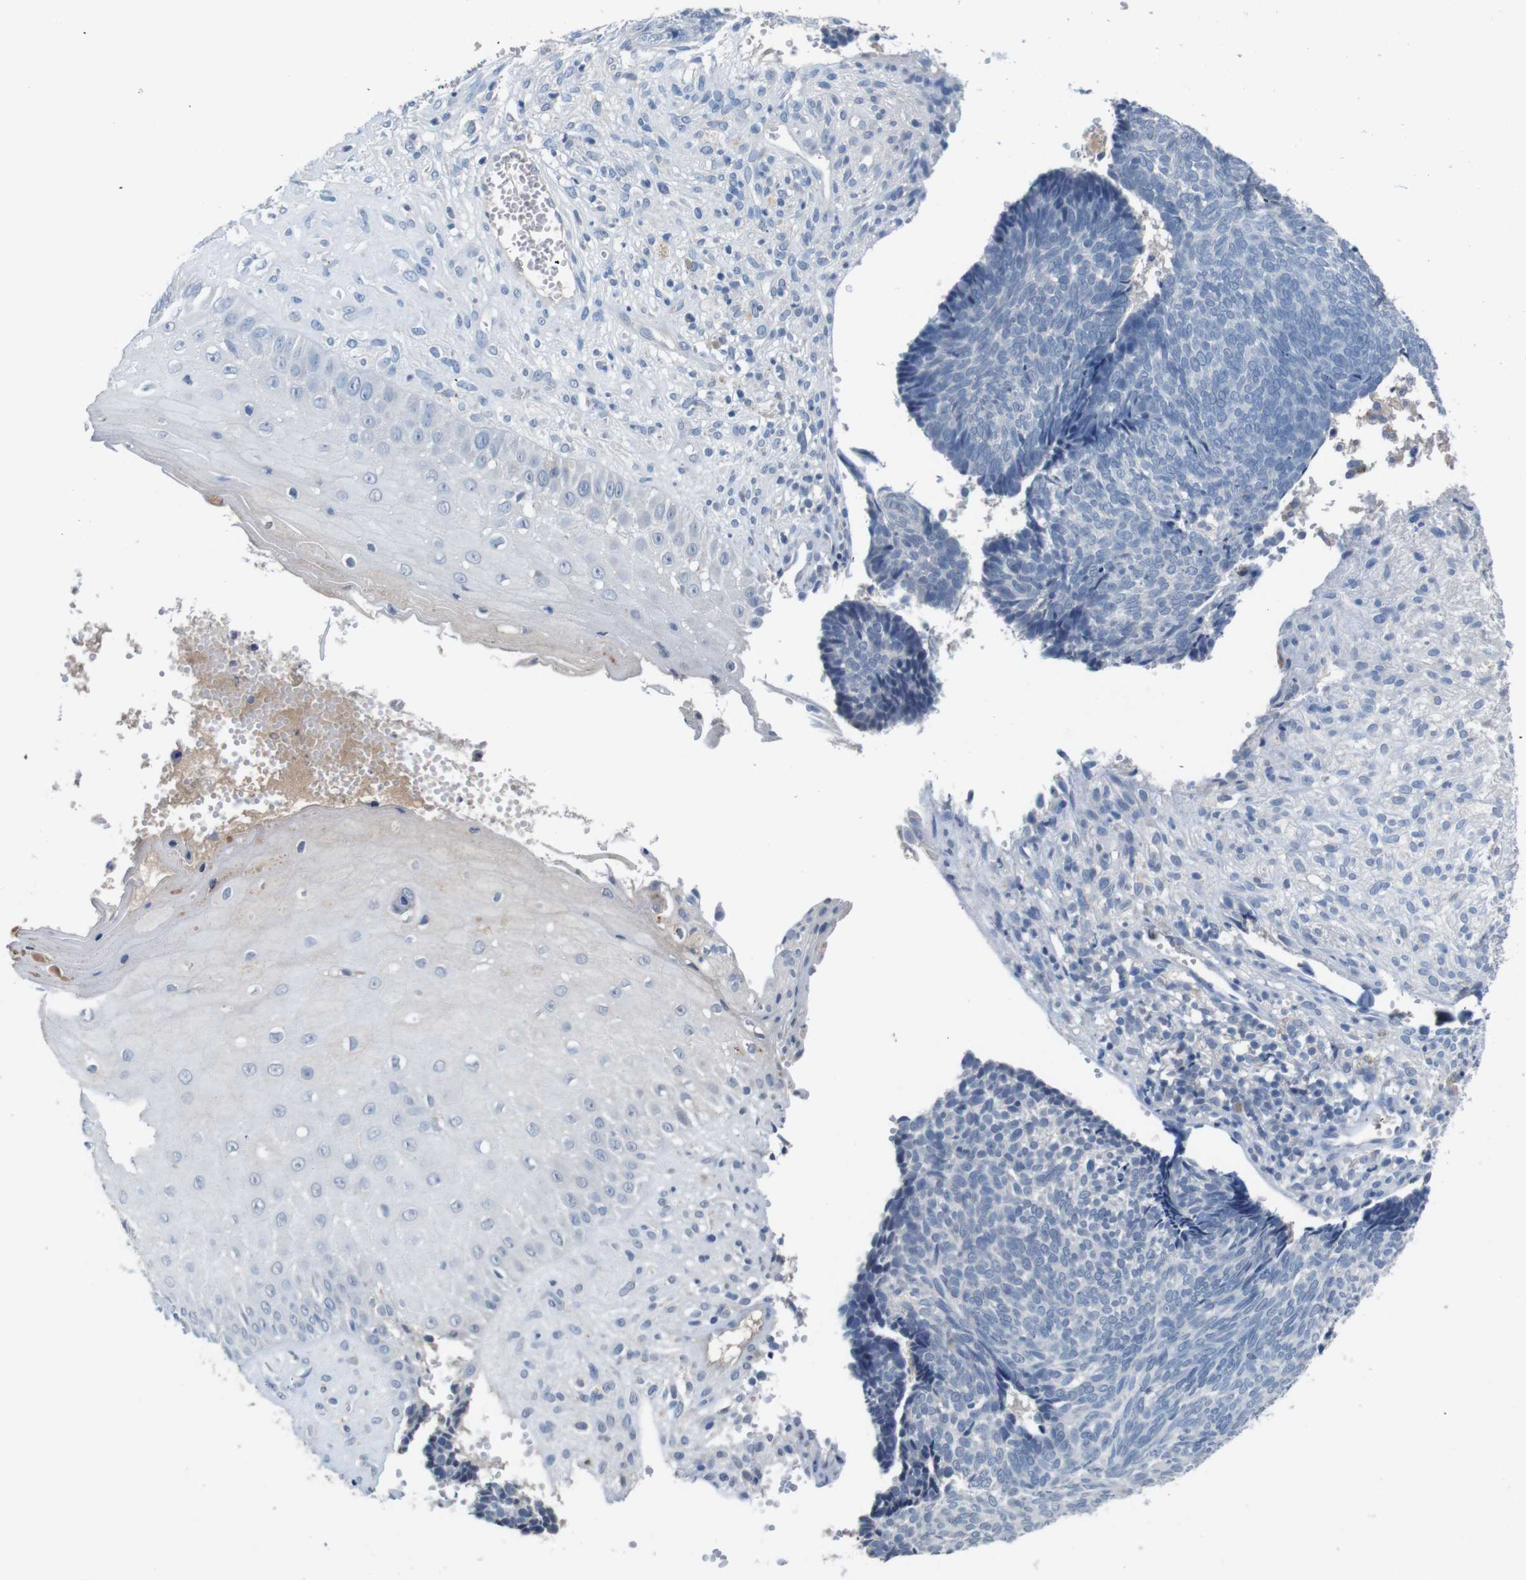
{"staining": {"intensity": "negative", "quantity": "none", "location": "none"}, "tissue": "skin cancer", "cell_type": "Tumor cells", "image_type": "cancer", "snomed": [{"axis": "morphology", "description": "Basal cell carcinoma"}, {"axis": "topography", "description": "Skin"}], "caption": "Immunohistochemical staining of human skin cancer (basal cell carcinoma) shows no significant expression in tumor cells.", "gene": "SLC2A8", "patient": {"sex": "male", "age": 84}}